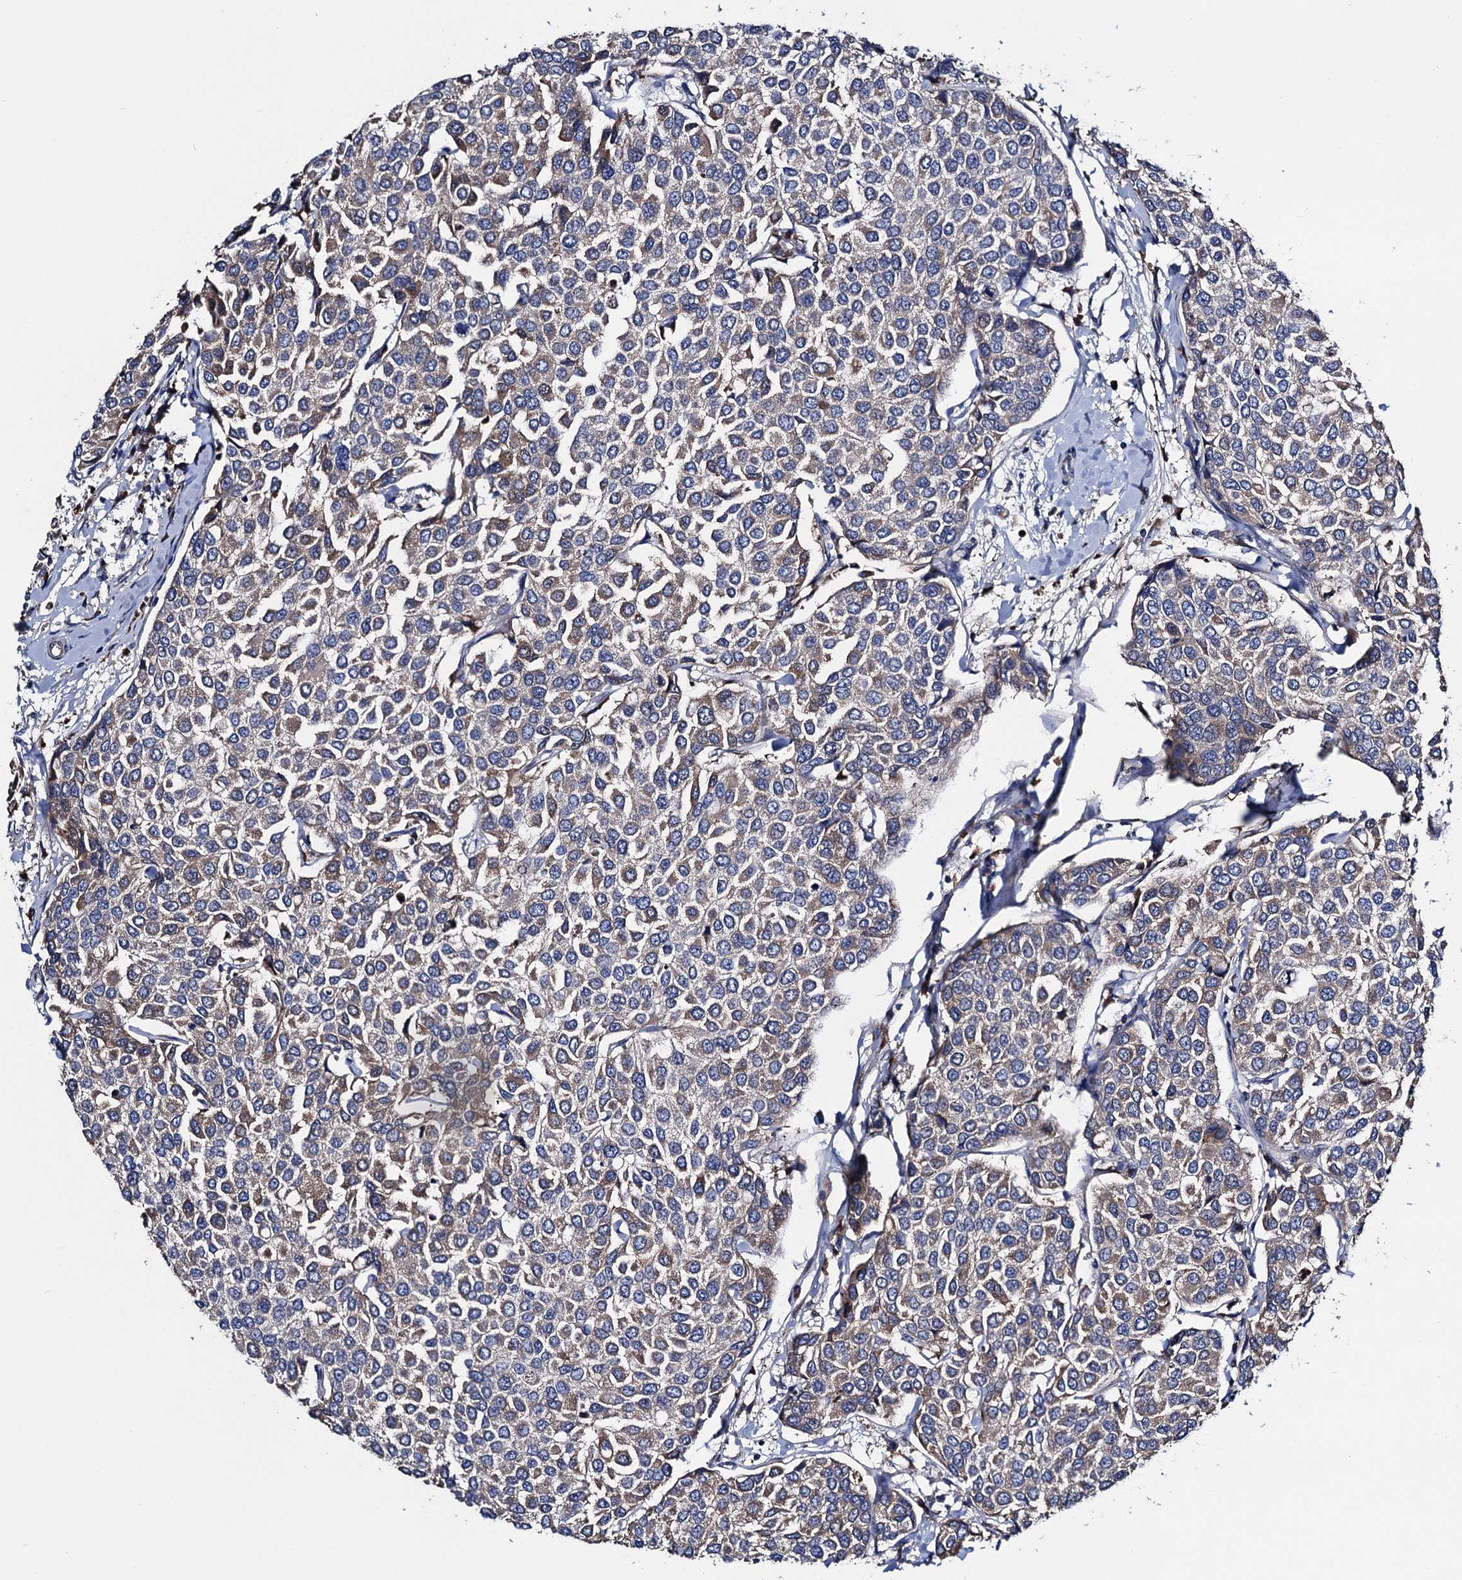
{"staining": {"intensity": "weak", "quantity": "<25%", "location": "cytoplasmic/membranous"}, "tissue": "breast cancer", "cell_type": "Tumor cells", "image_type": "cancer", "snomed": [{"axis": "morphology", "description": "Duct carcinoma"}, {"axis": "topography", "description": "Breast"}], "caption": "Immunohistochemistry (IHC) photomicrograph of neoplastic tissue: breast cancer (invasive ductal carcinoma) stained with DAB (3,3'-diaminobenzidine) displays no significant protein staining in tumor cells.", "gene": "TRMT112", "patient": {"sex": "female", "age": 55}}